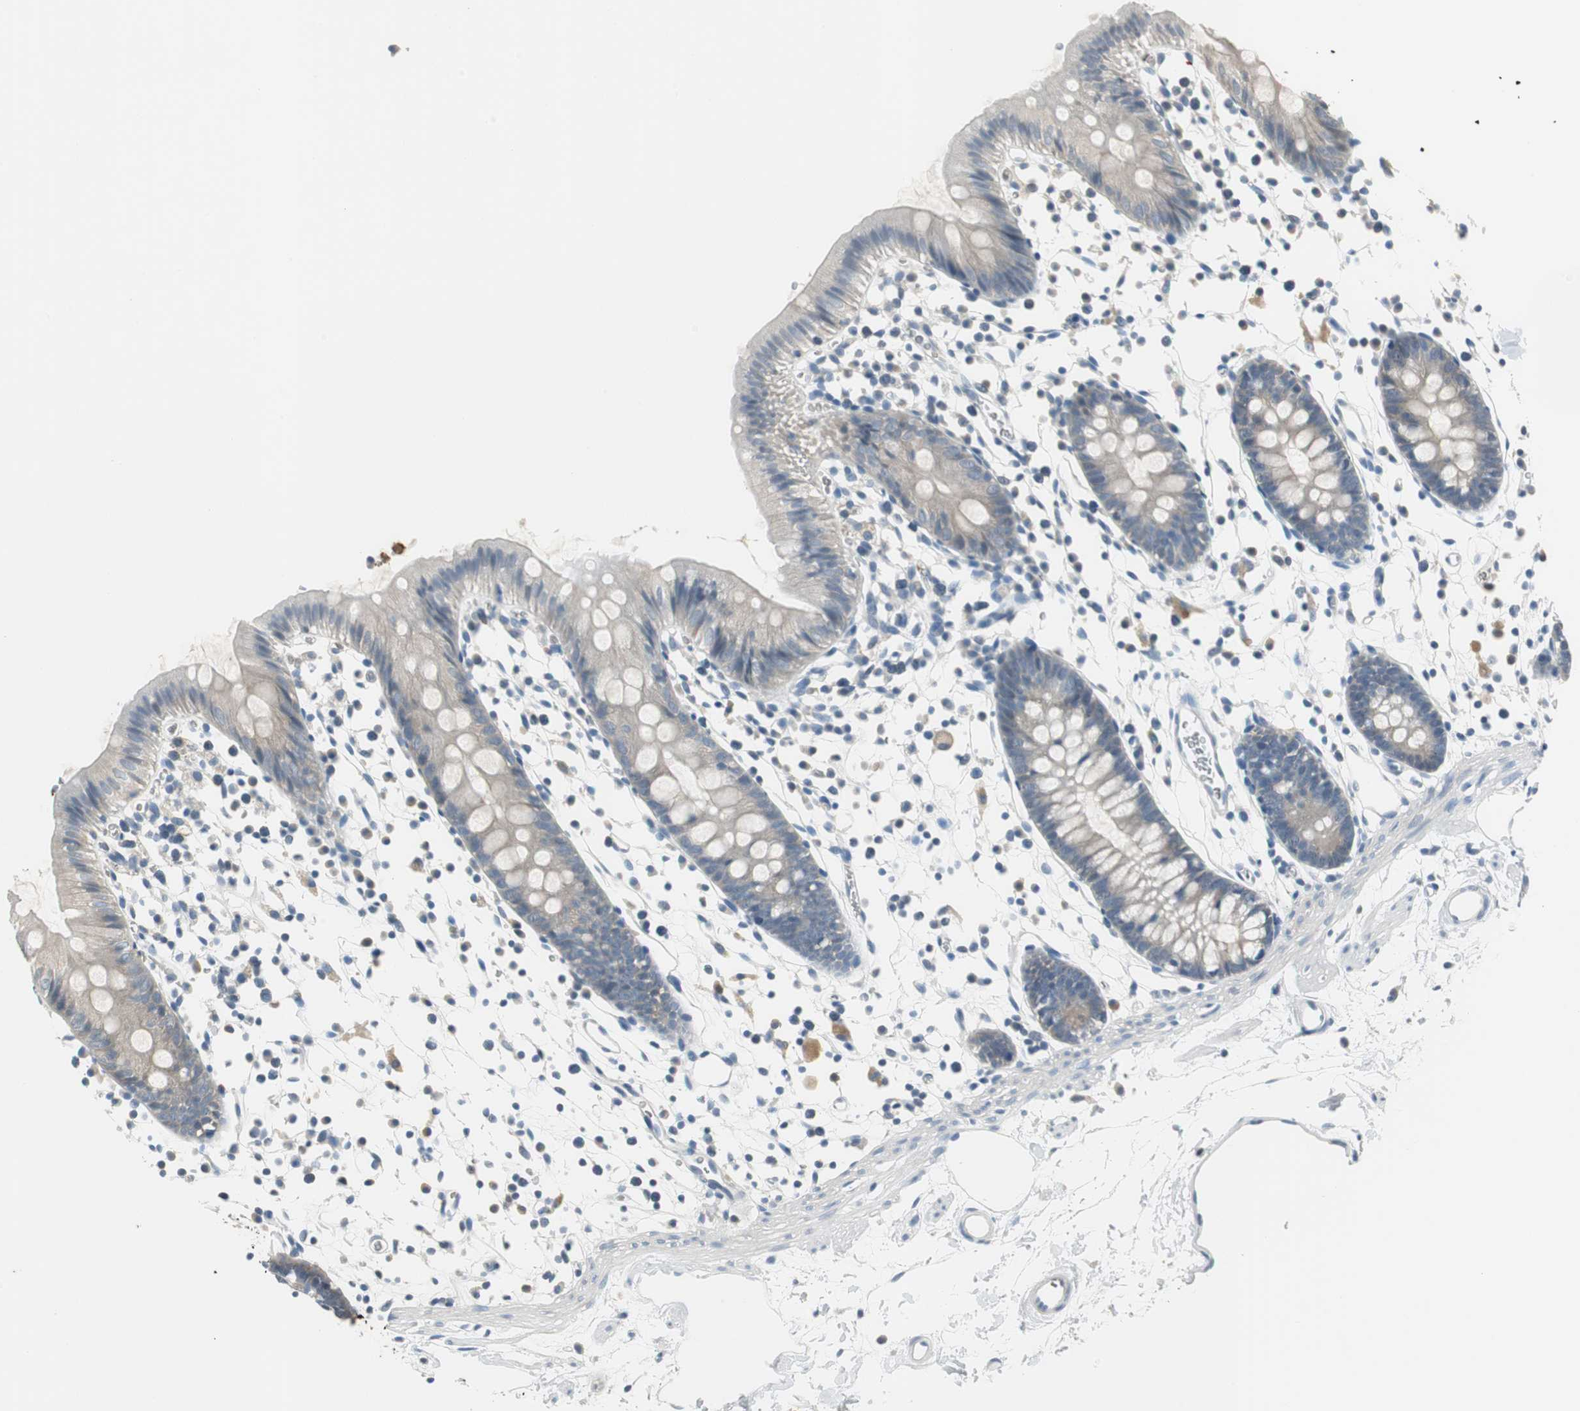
{"staining": {"intensity": "negative", "quantity": "none", "location": "none"}, "tissue": "colon", "cell_type": "Endothelial cells", "image_type": "normal", "snomed": [{"axis": "morphology", "description": "Normal tissue, NOS"}, {"axis": "topography", "description": "Colon"}], "caption": "DAB (3,3'-diaminobenzidine) immunohistochemical staining of normal human colon displays no significant staining in endothelial cells.", "gene": "MSTO1", "patient": {"sex": "male", "age": 14}}